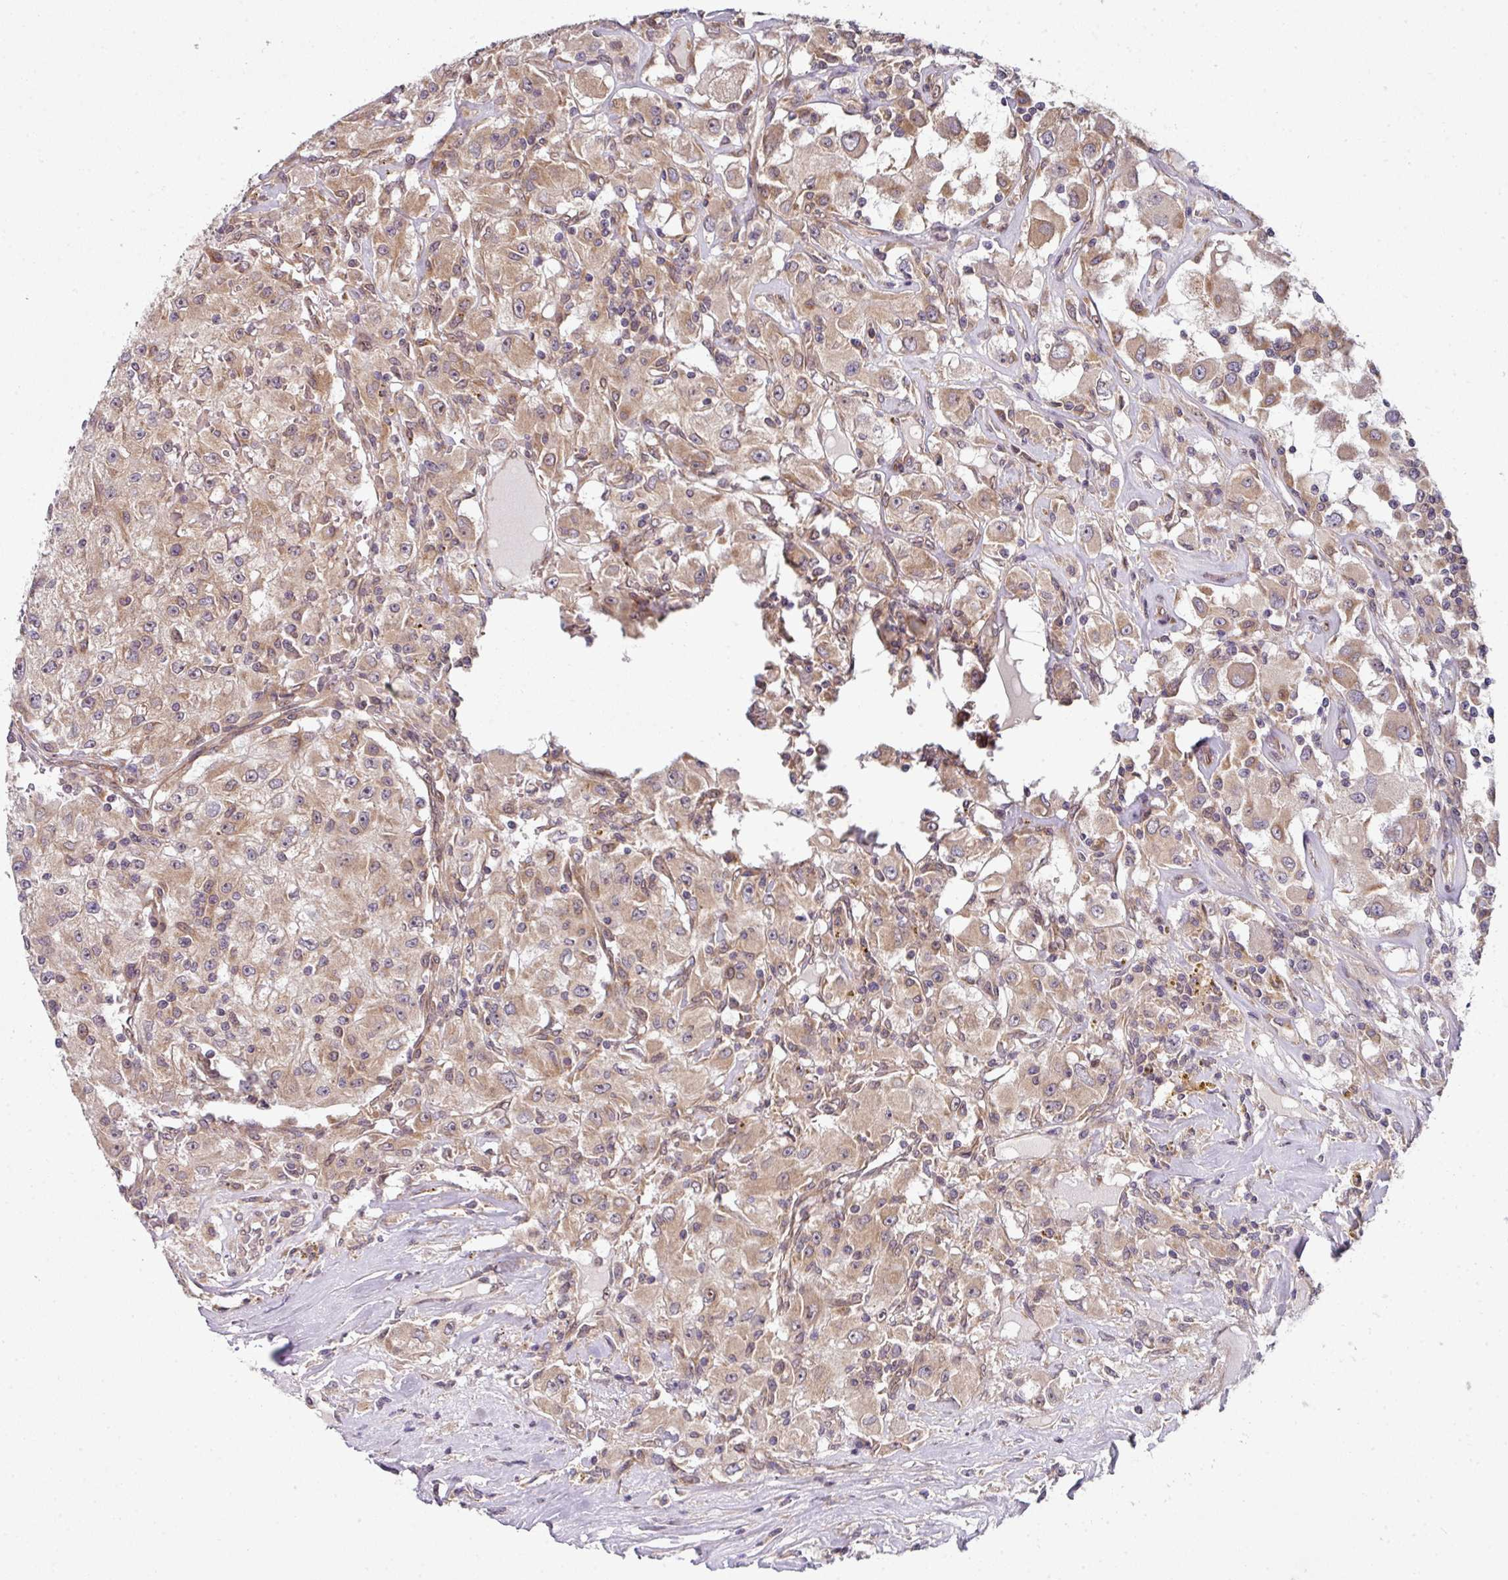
{"staining": {"intensity": "weak", "quantity": "25%-75%", "location": "cytoplasmic/membranous"}, "tissue": "renal cancer", "cell_type": "Tumor cells", "image_type": "cancer", "snomed": [{"axis": "morphology", "description": "Adenocarcinoma, NOS"}, {"axis": "topography", "description": "Kidney"}], "caption": "A brown stain labels weak cytoplasmic/membranous expression of a protein in human renal adenocarcinoma tumor cells.", "gene": "CAMLG", "patient": {"sex": "female", "age": 67}}